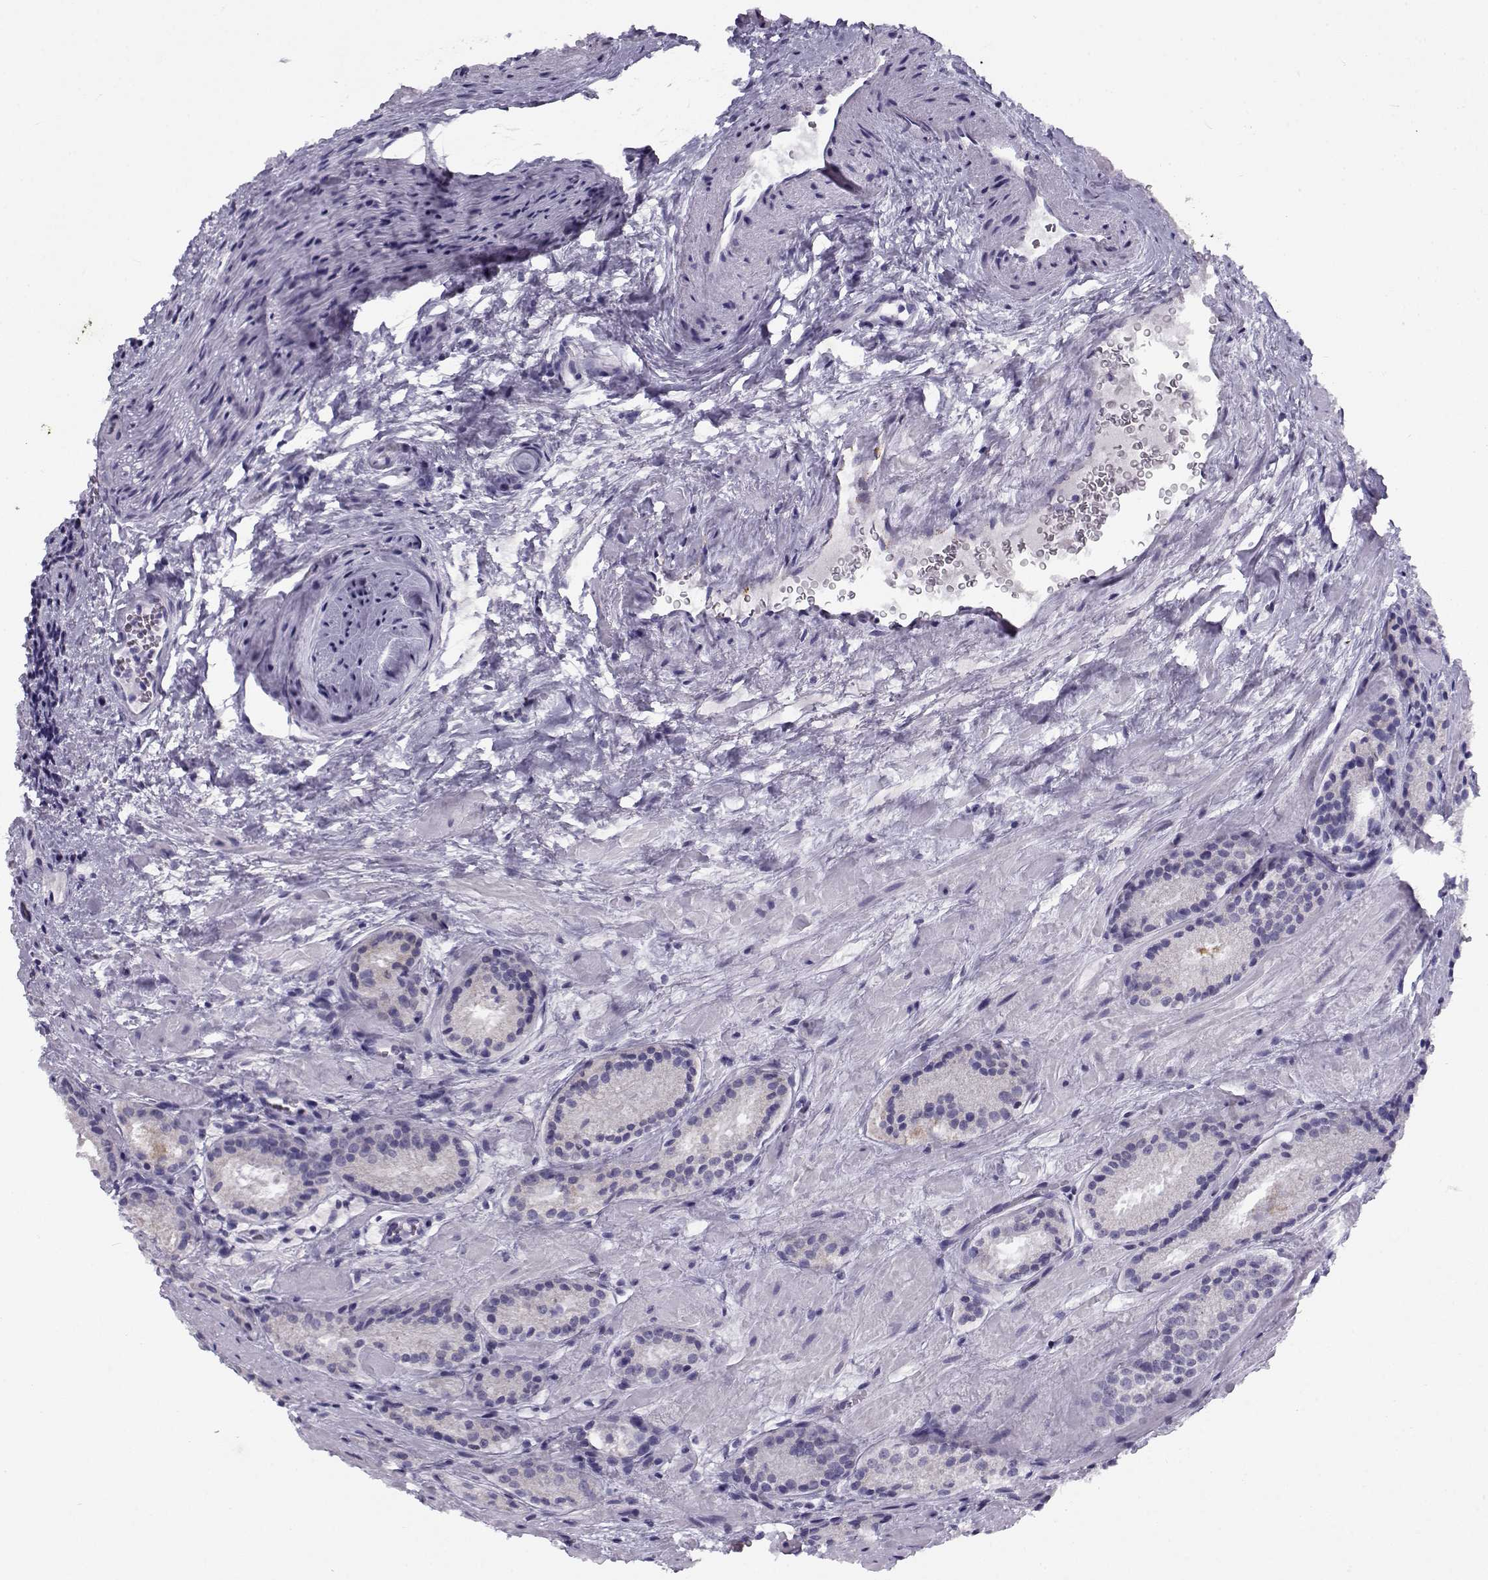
{"staining": {"intensity": "negative", "quantity": "none", "location": "none"}, "tissue": "prostate cancer", "cell_type": "Tumor cells", "image_type": "cancer", "snomed": [{"axis": "morphology", "description": "Adenocarcinoma, NOS"}, {"axis": "morphology", "description": "Adenocarcinoma, High grade"}, {"axis": "topography", "description": "Prostate"}], "caption": "This photomicrograph is of prostate adenocarcinoma (high-grade) stained with immunohistochemistry to label a protein in brown with the nuclei are counter-stained blue. There is no positivity in tumor cells.", "gene": "FAM166A", "patient": {"sex": "male", "age": 62}}